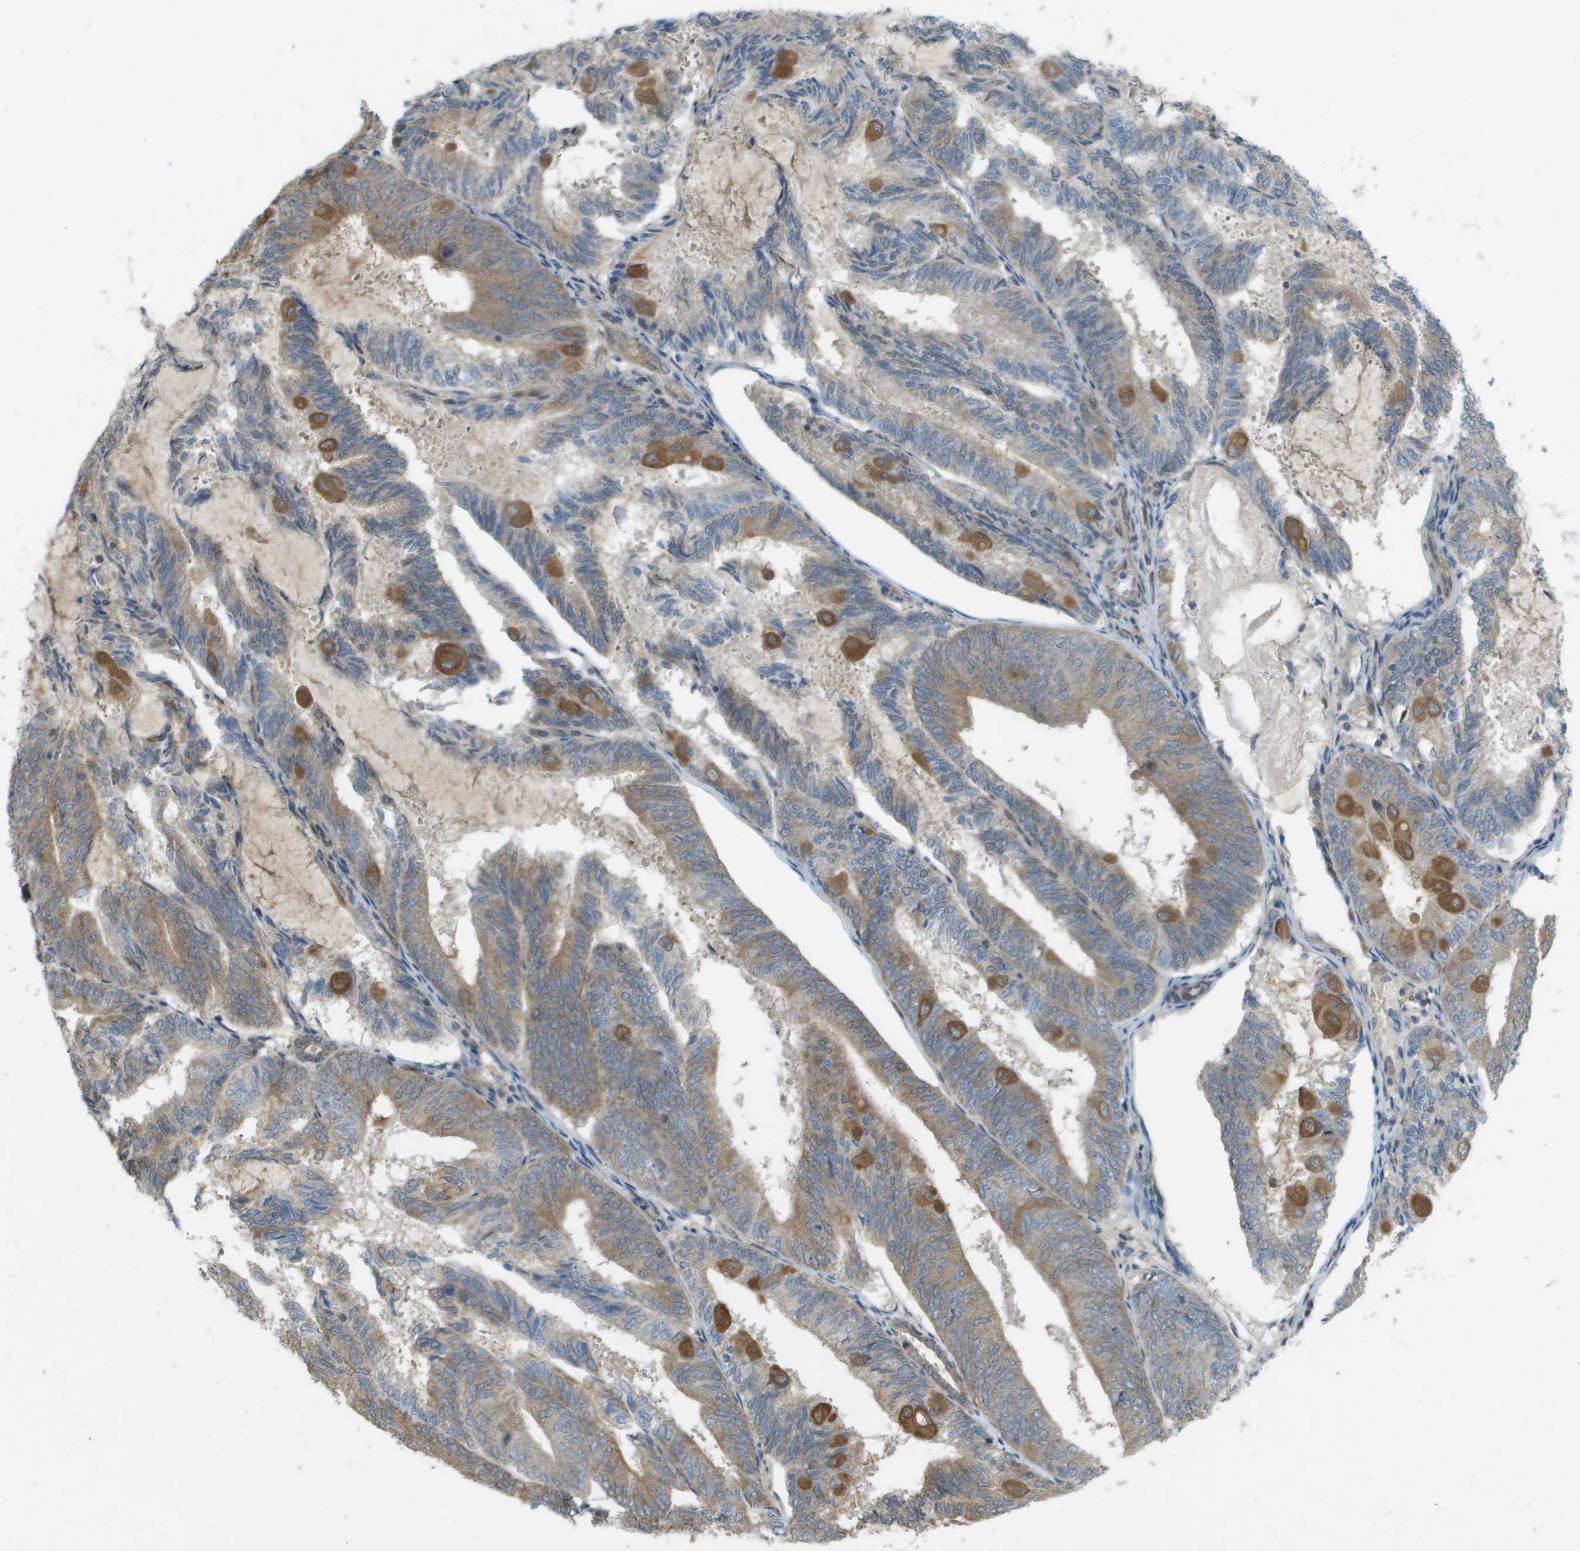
{"staining": {"intensity": "moderate", "quantity": "25%-75%", "location": "cytoplasmic/membranous"}, "tissue": "endometrial cancer", "cell_type": "Tumor cells", "image_type": "cancer", "snomed": [{"axis": "morphology", "description": "Adenocarcinoma, NOS"}, {"axis": "topography", "description": "Endometrium"}], "caption": "IHC (DAB (3,3'-diaminobenzidine)) staining of human endometrial cancer (adenocarcinoma) demonstrates moderate cytoplasmic/membranous protein positivity in about 25%-75% of tumor cells.", "gene": "IFNLR1", "patient": {"sex": "female", "age": 81}}